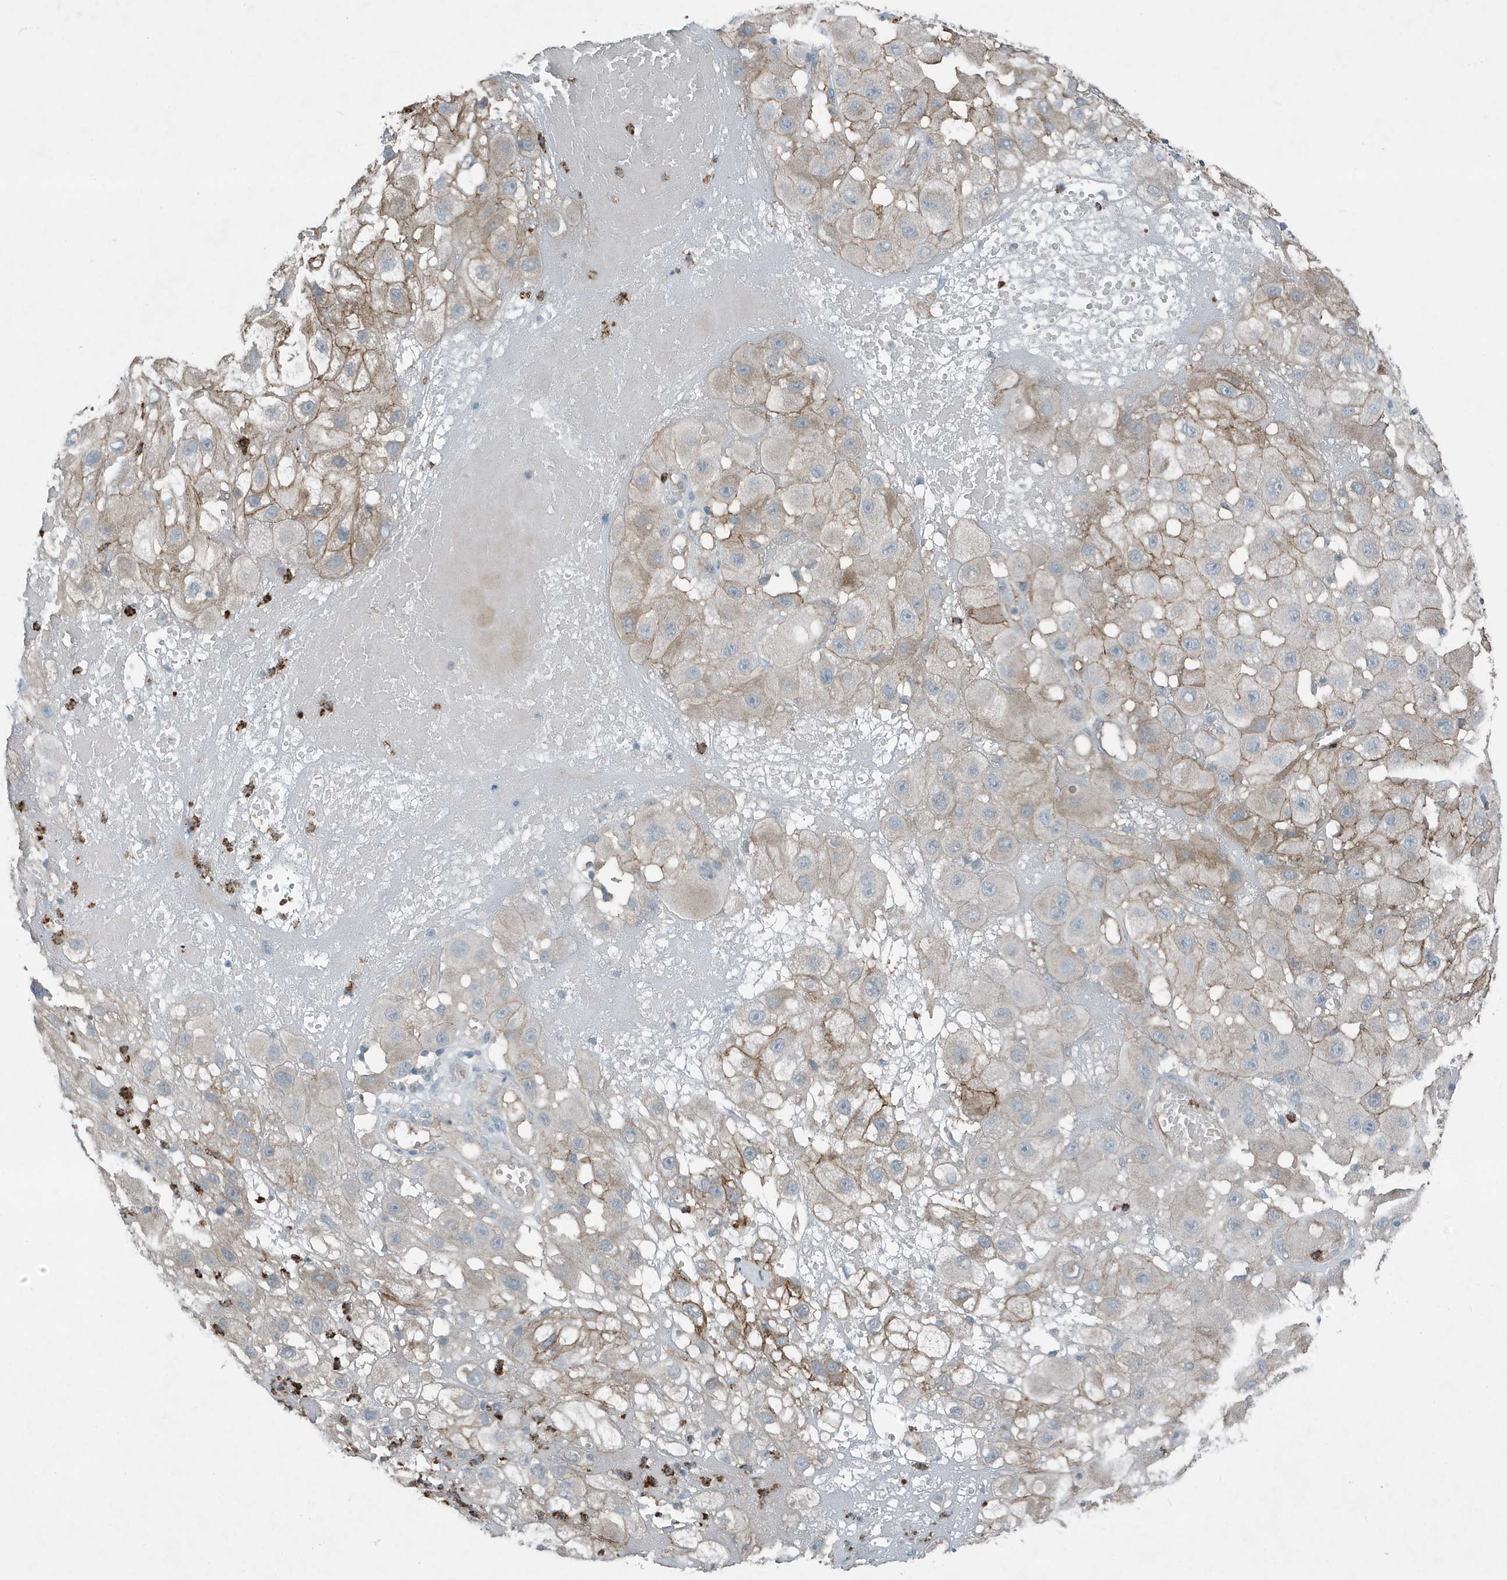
{"staining": {"intensity": "moderate", "quantity": "25%-75%", "location": "cytoplasmic/membranous"}, "tissue": "melanoma", "cell_type": "Tumor cells", "image_type": "cancer", "snomed": [{"axis": "morphology", "description": "Malignant melanoma, NOS"}, {"axis": "topography", "description": "Skin"}], "caption": "The micrograph displays a brown stain indicating the presence of a protein in the cytoplasmic/membranous of tumor cells in melanoma.", "gene": "DAPP1", "patient": {"sex": "female", "age": 81}}